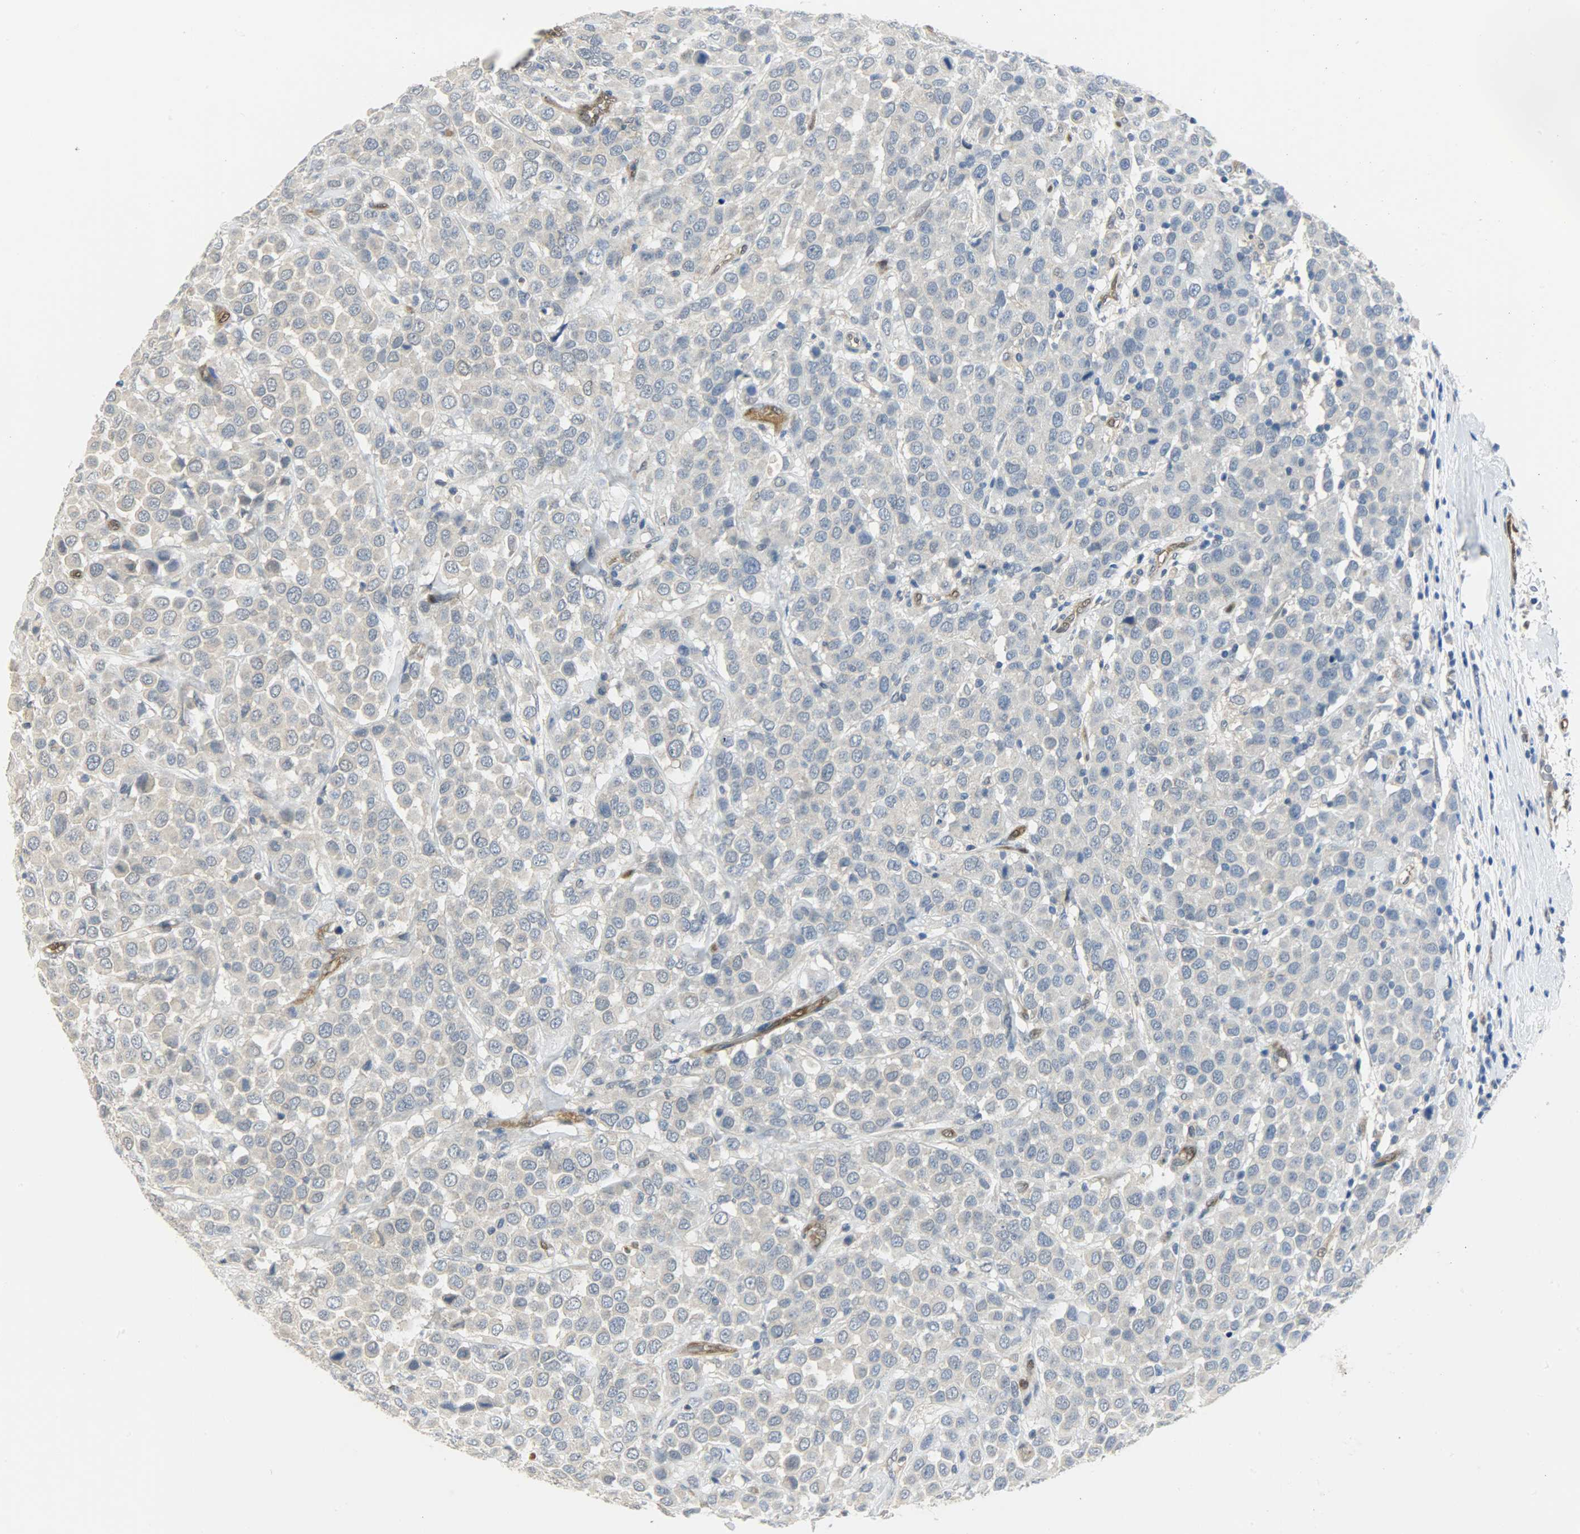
{"staining": {"intensity": "negative", "quantity": "none", "location": "none"}, "tissue": "breast cancer", "cell_type": "Tumor cells", "image_type": "cancer", "snomed": [{"axis": "morphology", "description": "Duct carcinoma"}, {"axis": "topography", "description": "Breast"}], "caption": "Tumor cells show no significant expression in intraductal carcinoma (breast). (DAB (3,3'-diaminobenzidine) IHC with hematoxylin counter stain).", "gene": "FKBP1A", "patient": {"sex": "female", "age": 61}}